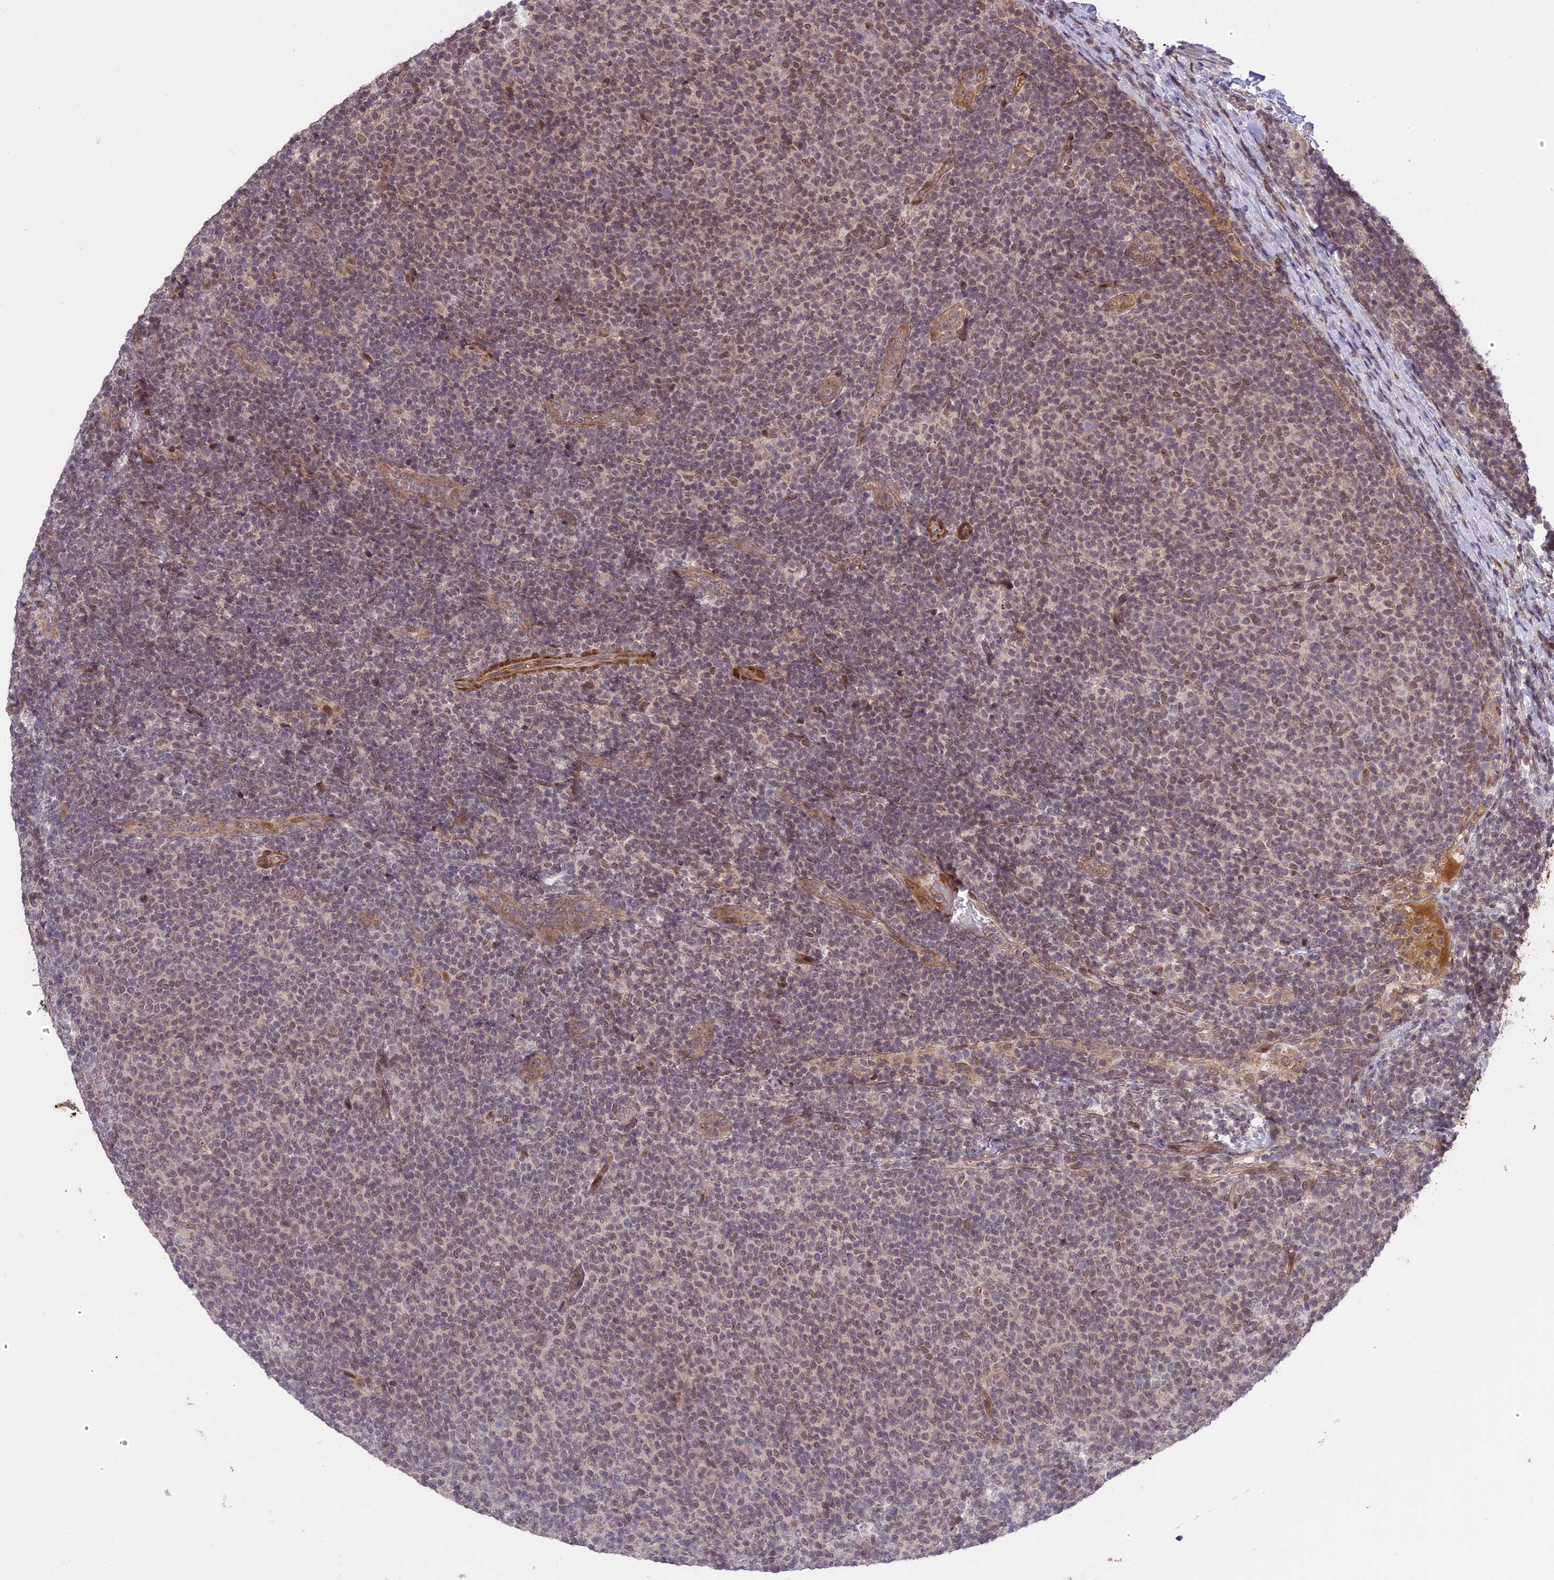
{"staining": {"intensity": "negative", "quantity": "none", "location": "none"}, "tissue": "lymphoma", "cell_type": "Tumor cells", "image_type": "cancer", "snomed": [{"axis": "morphology", "description": "Malignant lymphoma, non-Hodgkin's type, Low grade"}, {"axis": "topography", "description": "Lymph node"}], "caption": "Malignant lymphoma, non-Hodgkin's type (low-grade) stained for a protein using immunohistochemistry reveals no positivity tumor cells.", "gene": "PRELID2", "patient": {"sex": "male", "age": 66}}